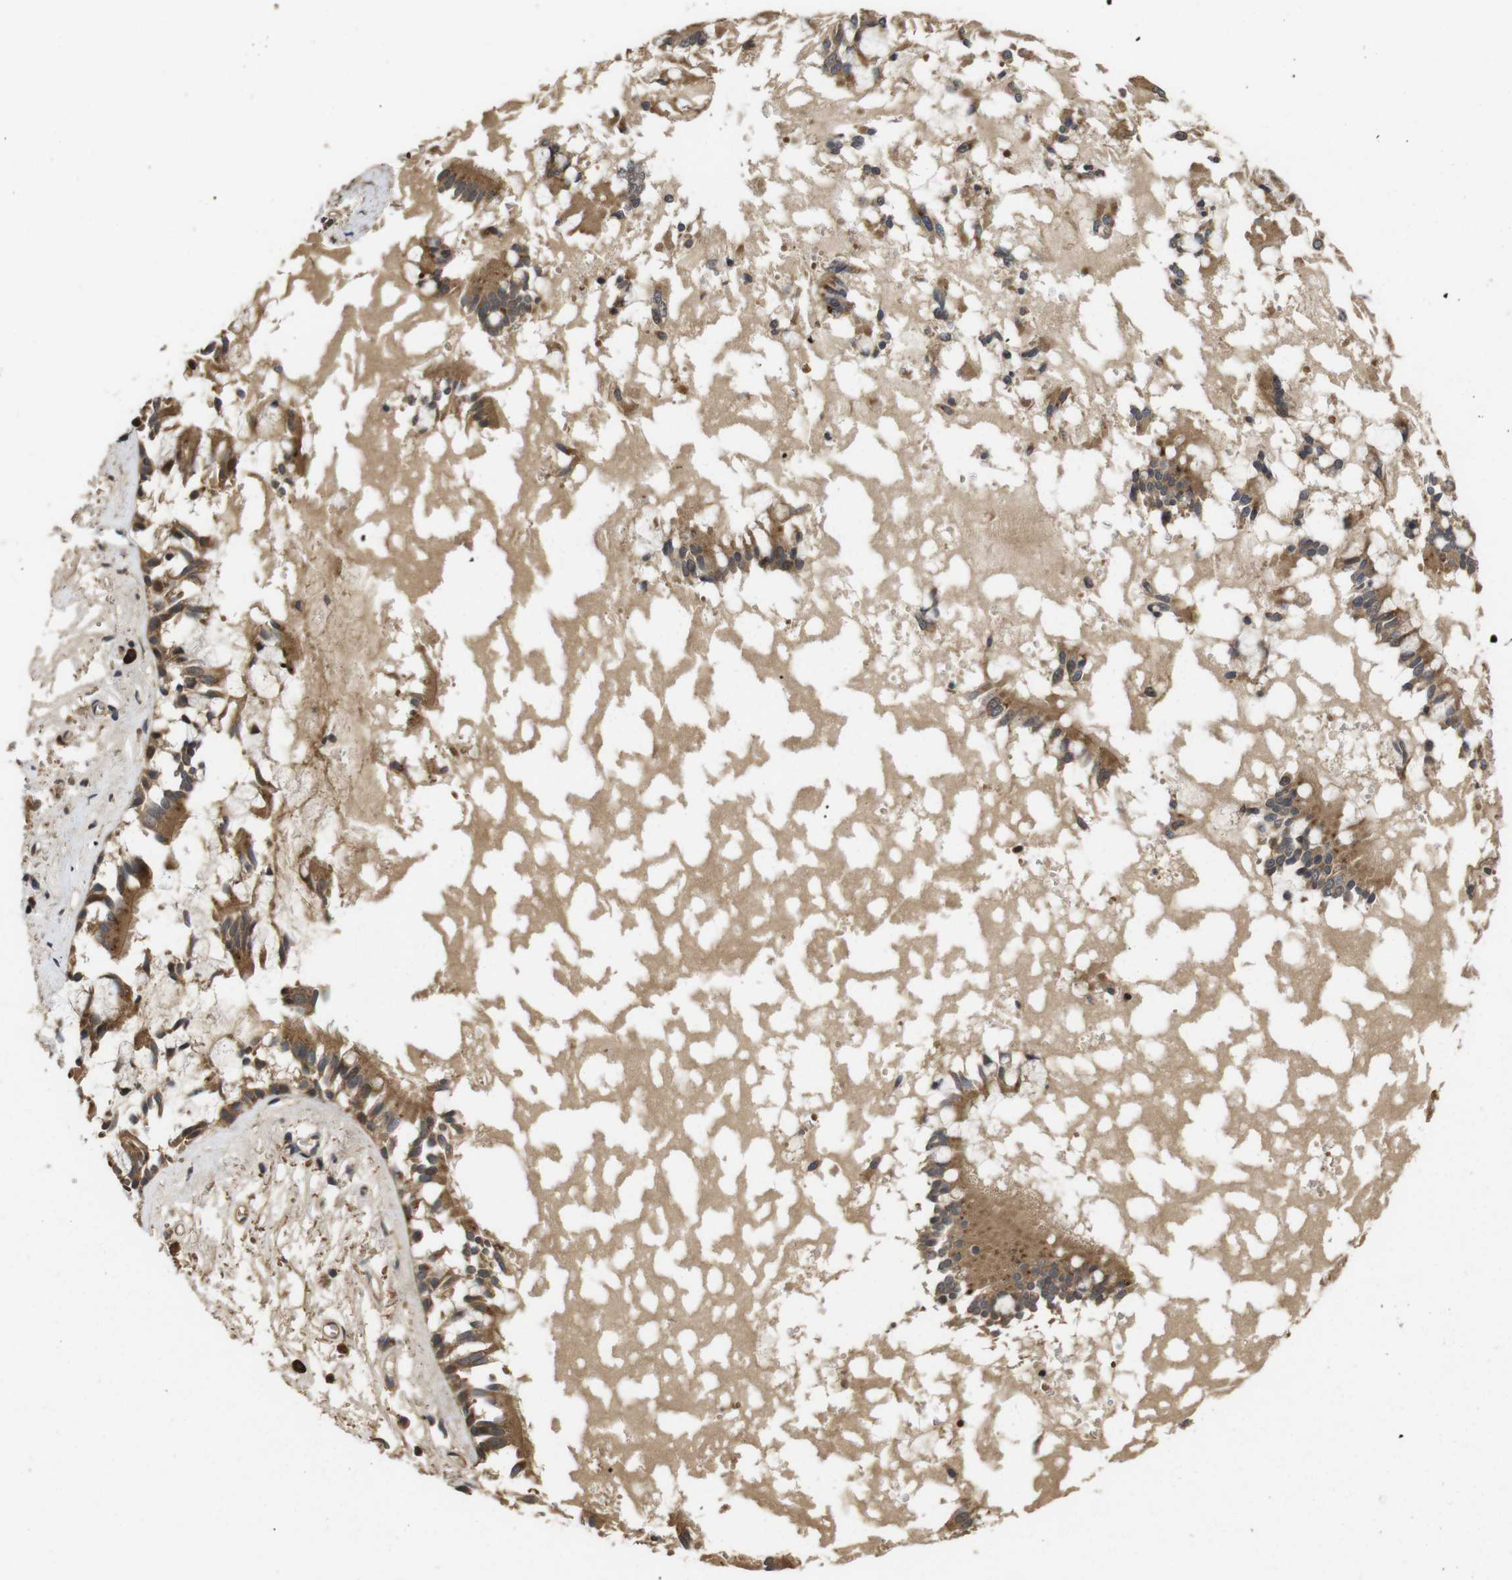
{"staining": {"intensity": "moderate", "quantity": ">75%", "location": "cytoplasmic/membranous"}, "tissue": "bronchus", "cell_type": "Respiratory epithelial cells", "image_type": "normal", "snomed": [{"axis": "morphology", "description": "Normal tissue, NOS"}, {"axis": "morphology", "description": "Inflammation, NOS"}, {"axis": "topography", "description": "Cartilage tissue"}, {"axis": "topography", "description": "Lung"}], "caption": "Moderate cytoplasmic/membranous positivity for a protein is appreciated in approximately >75% of respiratory epithelial cells of unremarkable bronchus using IHC.", "gene": "PTPN14", "patient": {"sex": "male", "age": 71}}